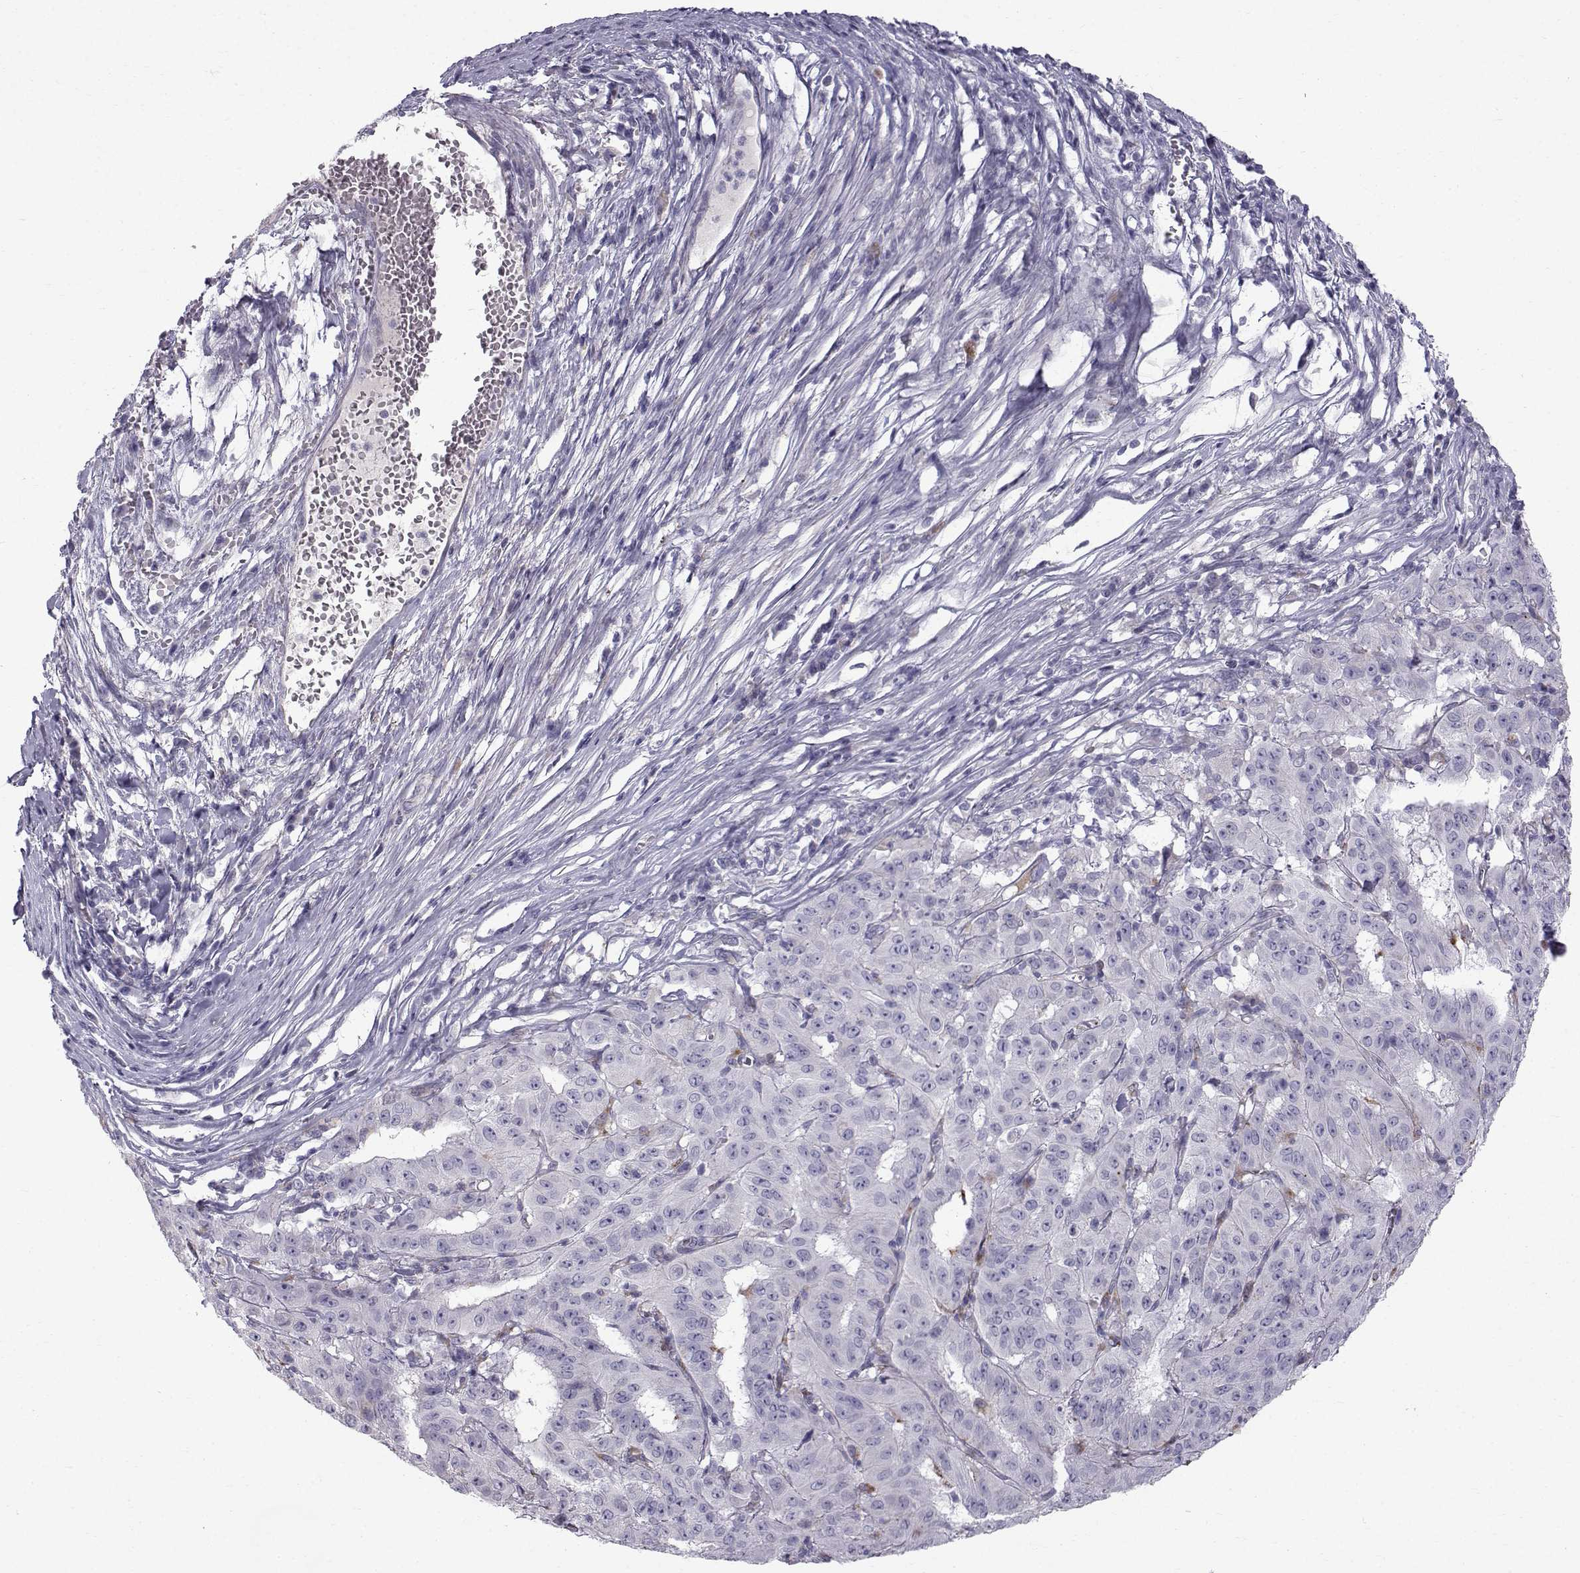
{"staining": {"intensity": "negative", "quantity": "none", "location": "none"}, "tissue": "pancreatic cancer", "cell_type": "Tumor cells", "image_type": "cancer", "snomed": [{"axis": "morphology", "description": "Adenocarcinoma, NOS"}, {"axis": "topography", "description": "Pancreas"}], "caption": "Immunohistochemistry micrograph of human pancreatic cancer (adenocarcinoma) stained for a protein (brown), which exhibits no positivity in tumor cells.", "gene": "CALCR", "patient": {"sex": "male", "age": 63}}